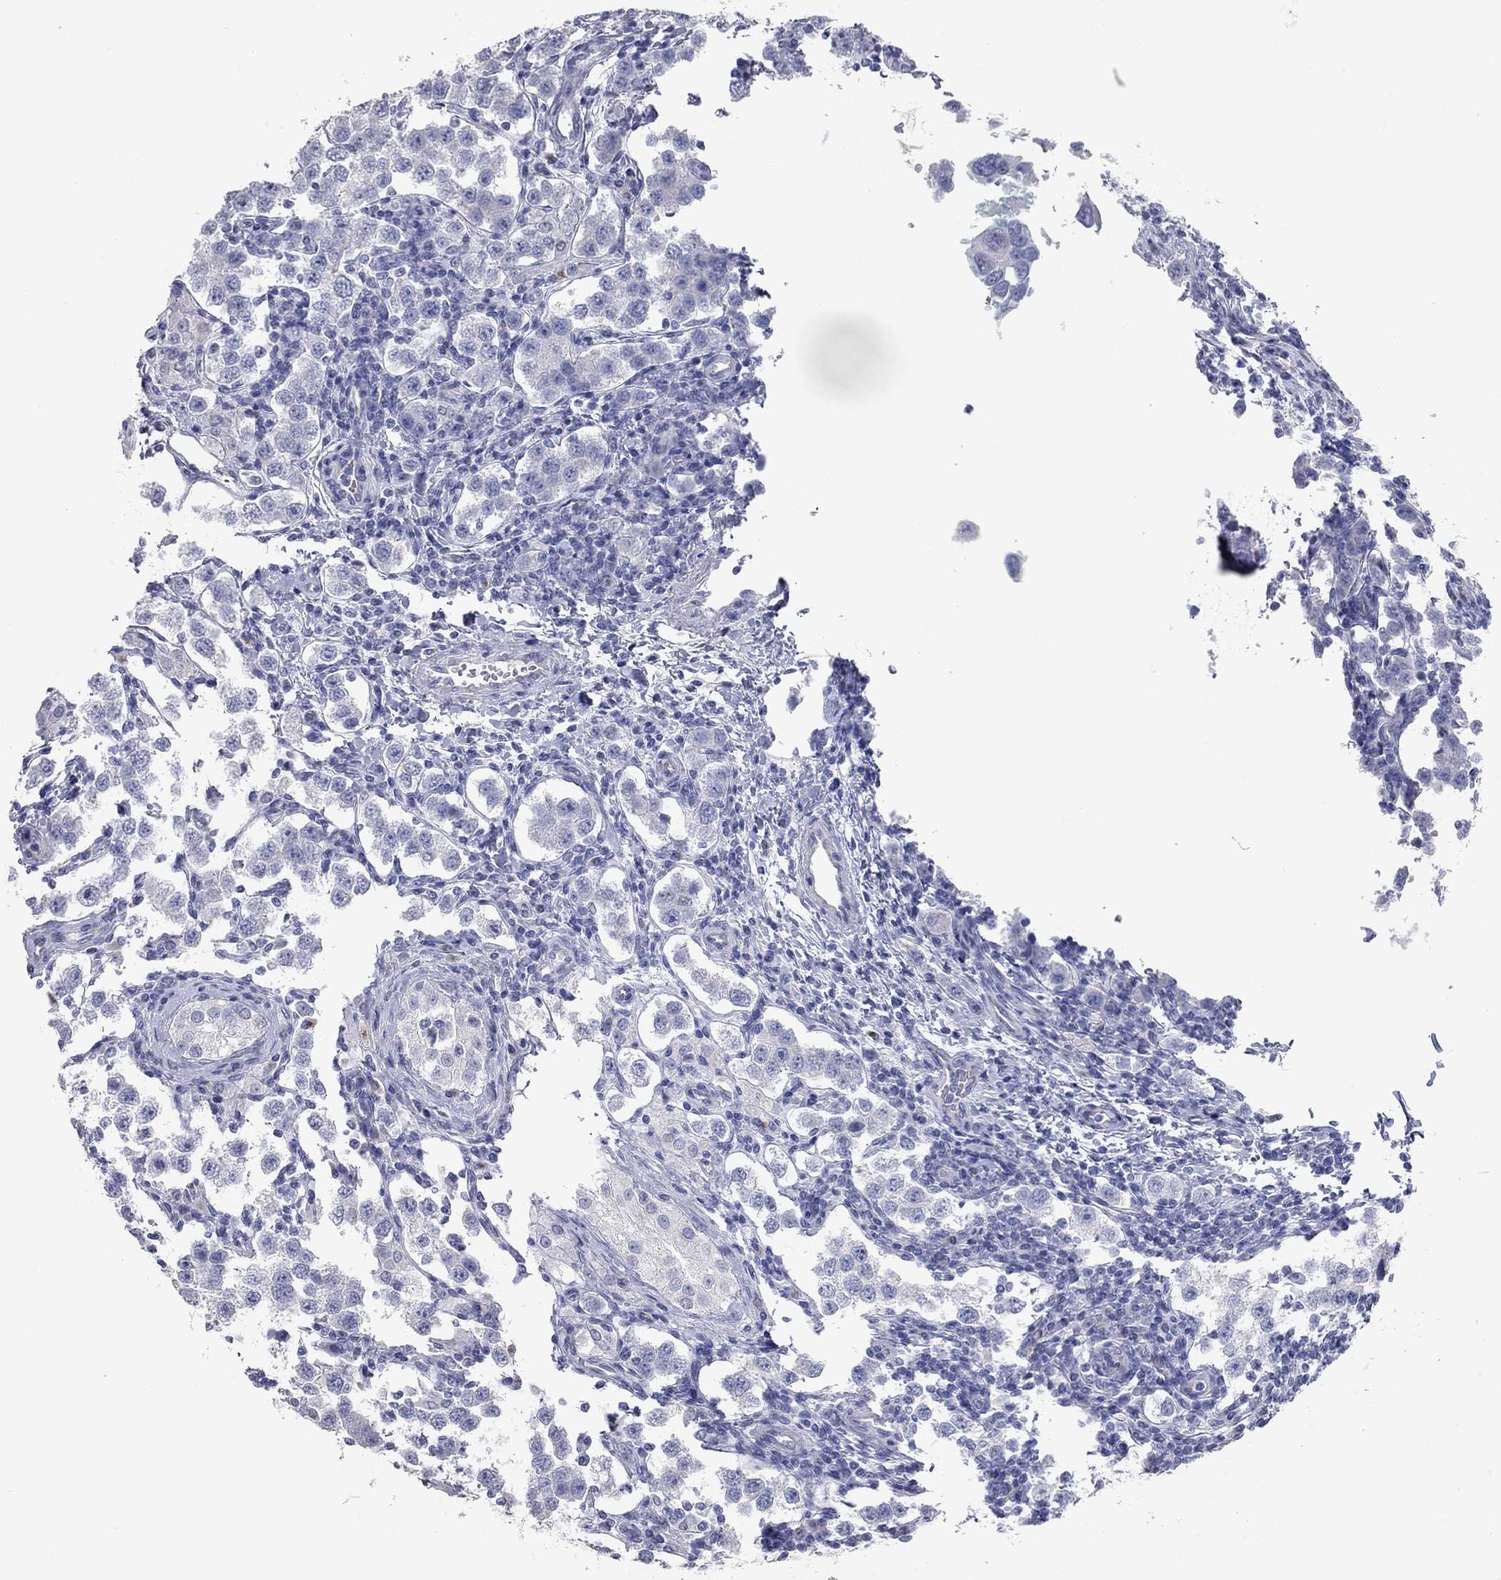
{"staining": {"intensity": "negative", "quantity": "none", "location": "none"}, "tissue": "testis cancer", "cell_type": "Tumor cells", "image_type": "cancer", "snomed": [{"axis": "morphology", "description": "Seminoma, NOS"}, {"axis": "topography", "description": "Testis"}], "caption": "Immunohistochemistry (IHC) image of testis cancer (seminoma) stained for a protein (brown), which reveals no expression in tumor cells. Brightfield microscopy of immunohistochemistry stained with DAB (3,3'-diaminobenzidine) (brown) and hematoxylin (blue), captured at high magnification.", "gene": "TAC1", "patient": {"sex": "male", "age": 37}}